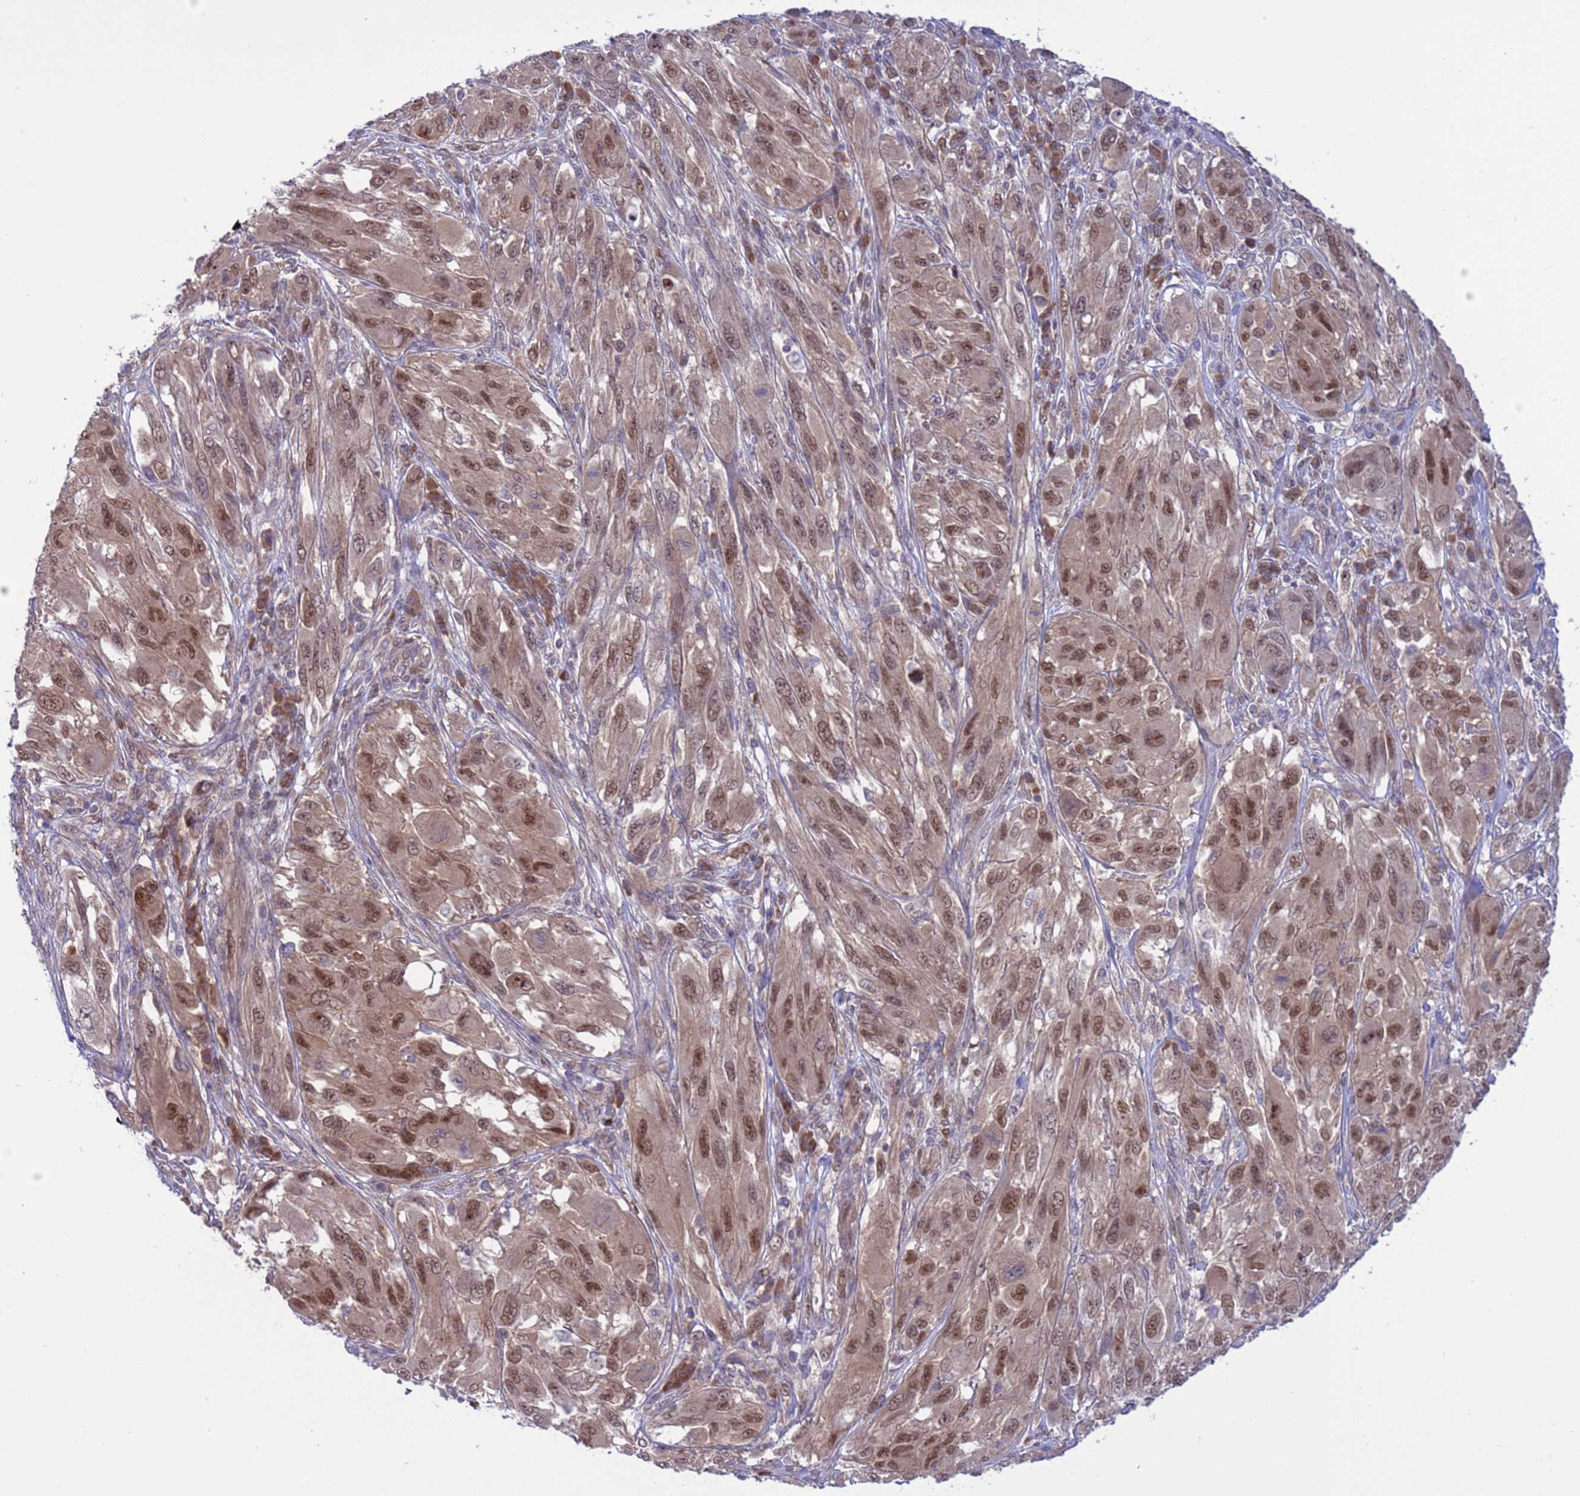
{"staining": {"intensity": "moderate", "quantity": ">75%", "location": "nuclear"}, "tissue": "melanoma", "cell_type": "Tumor cells", "image_type": "cancer", "snomed": [{"axis": "morphology", "description": "Malignant melanoma, NOS"}, {"axis": "topography", "description": "Skin"}], "caption": "A brown stain highlights moderate nuclear positivity of a protein in malignant melanoma tumor cells. (DAB = brown stain, brightfield microscopy at high magnification).", "gene": "ZNF461", "patient": {"sex": "female", "age": 91}}